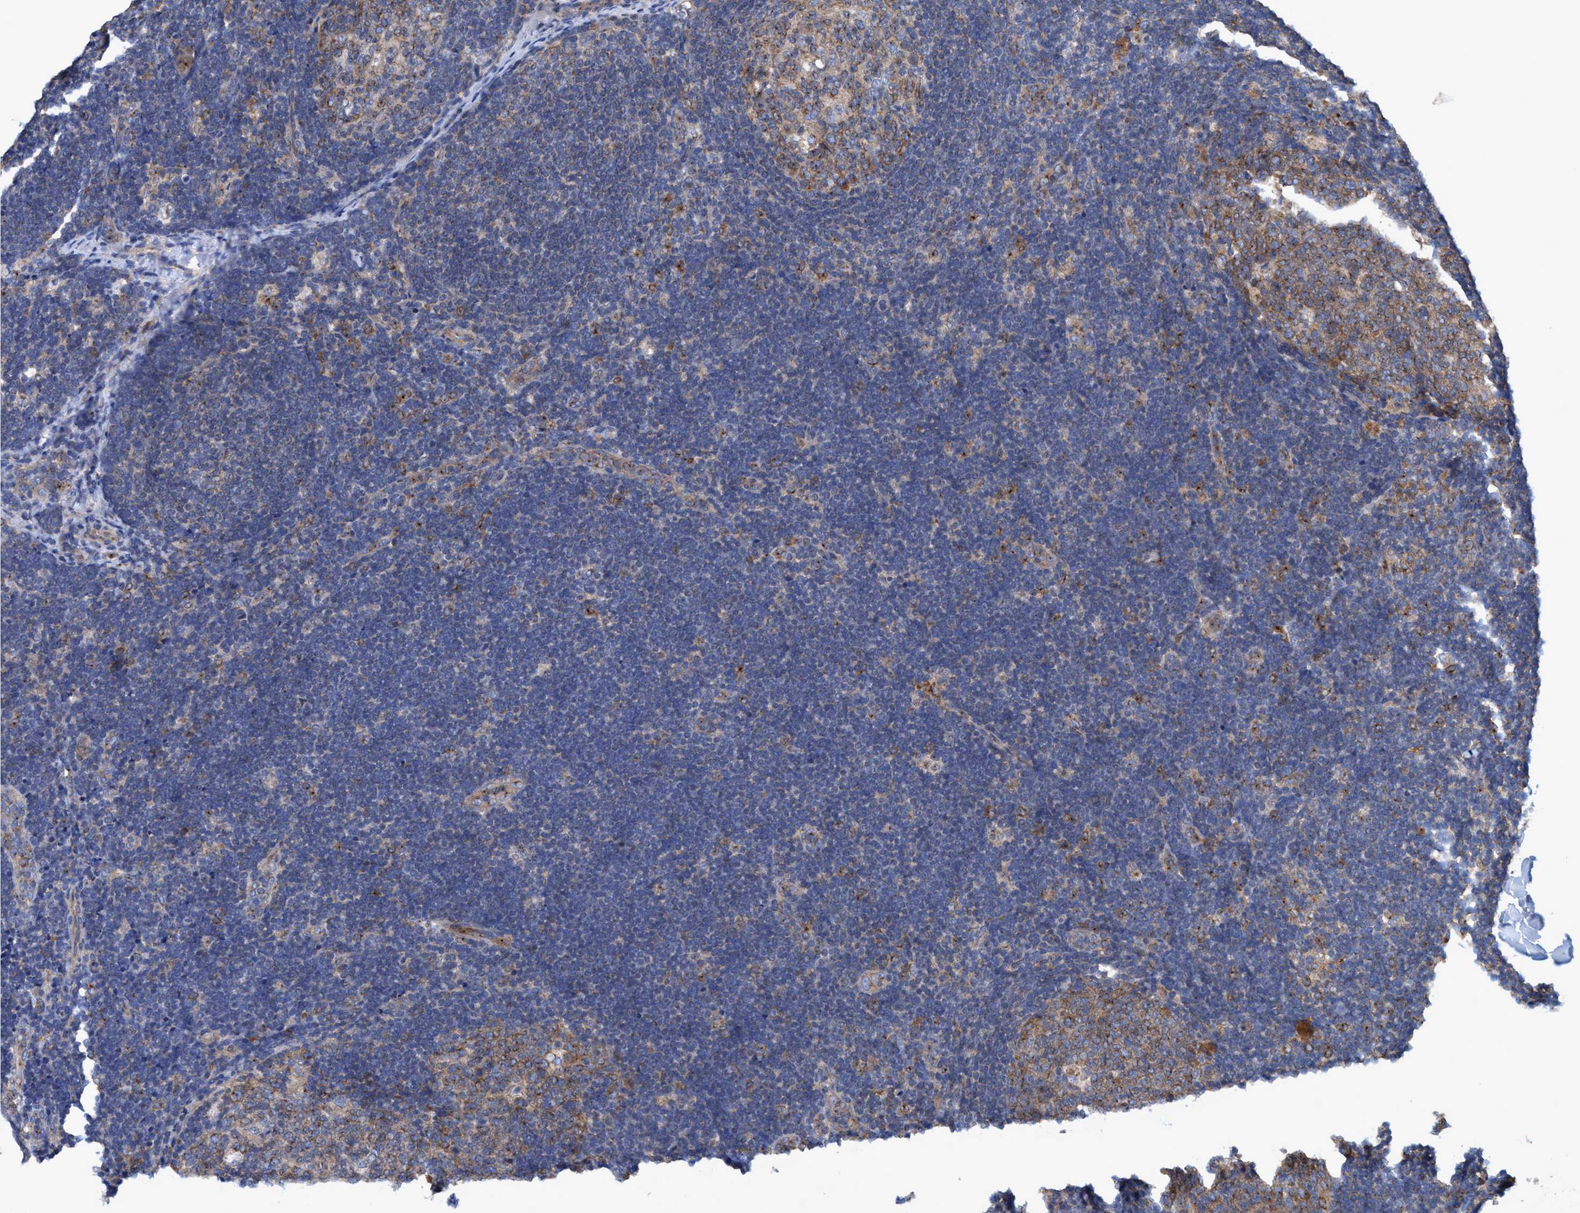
{"staining": {"intensity": "moderate", "quantity": ">75%", "location": "cytoplasmic/membranous"}, "tissue": "lymph node", "cell_type": "Germinal center cells", "image_type": "normal", "snomed": [{"axis": "morphology", "description": "Normal tissue, NOS"}, {"axis": "topography", "description": "Lymph node"}], "caption": "Immunohistochemistry (IHC) micrograph of normal lymph node: human lymph node stained using immunohistochemistry displays medium levels of moderate protein expression localized specifically in the cytoplasmic/membranous of germinal center cells, appearing as a cytoplasmic/membranous brown color.", "gene": "BICD2", "patient": {"sex": "female", "age": 14}}